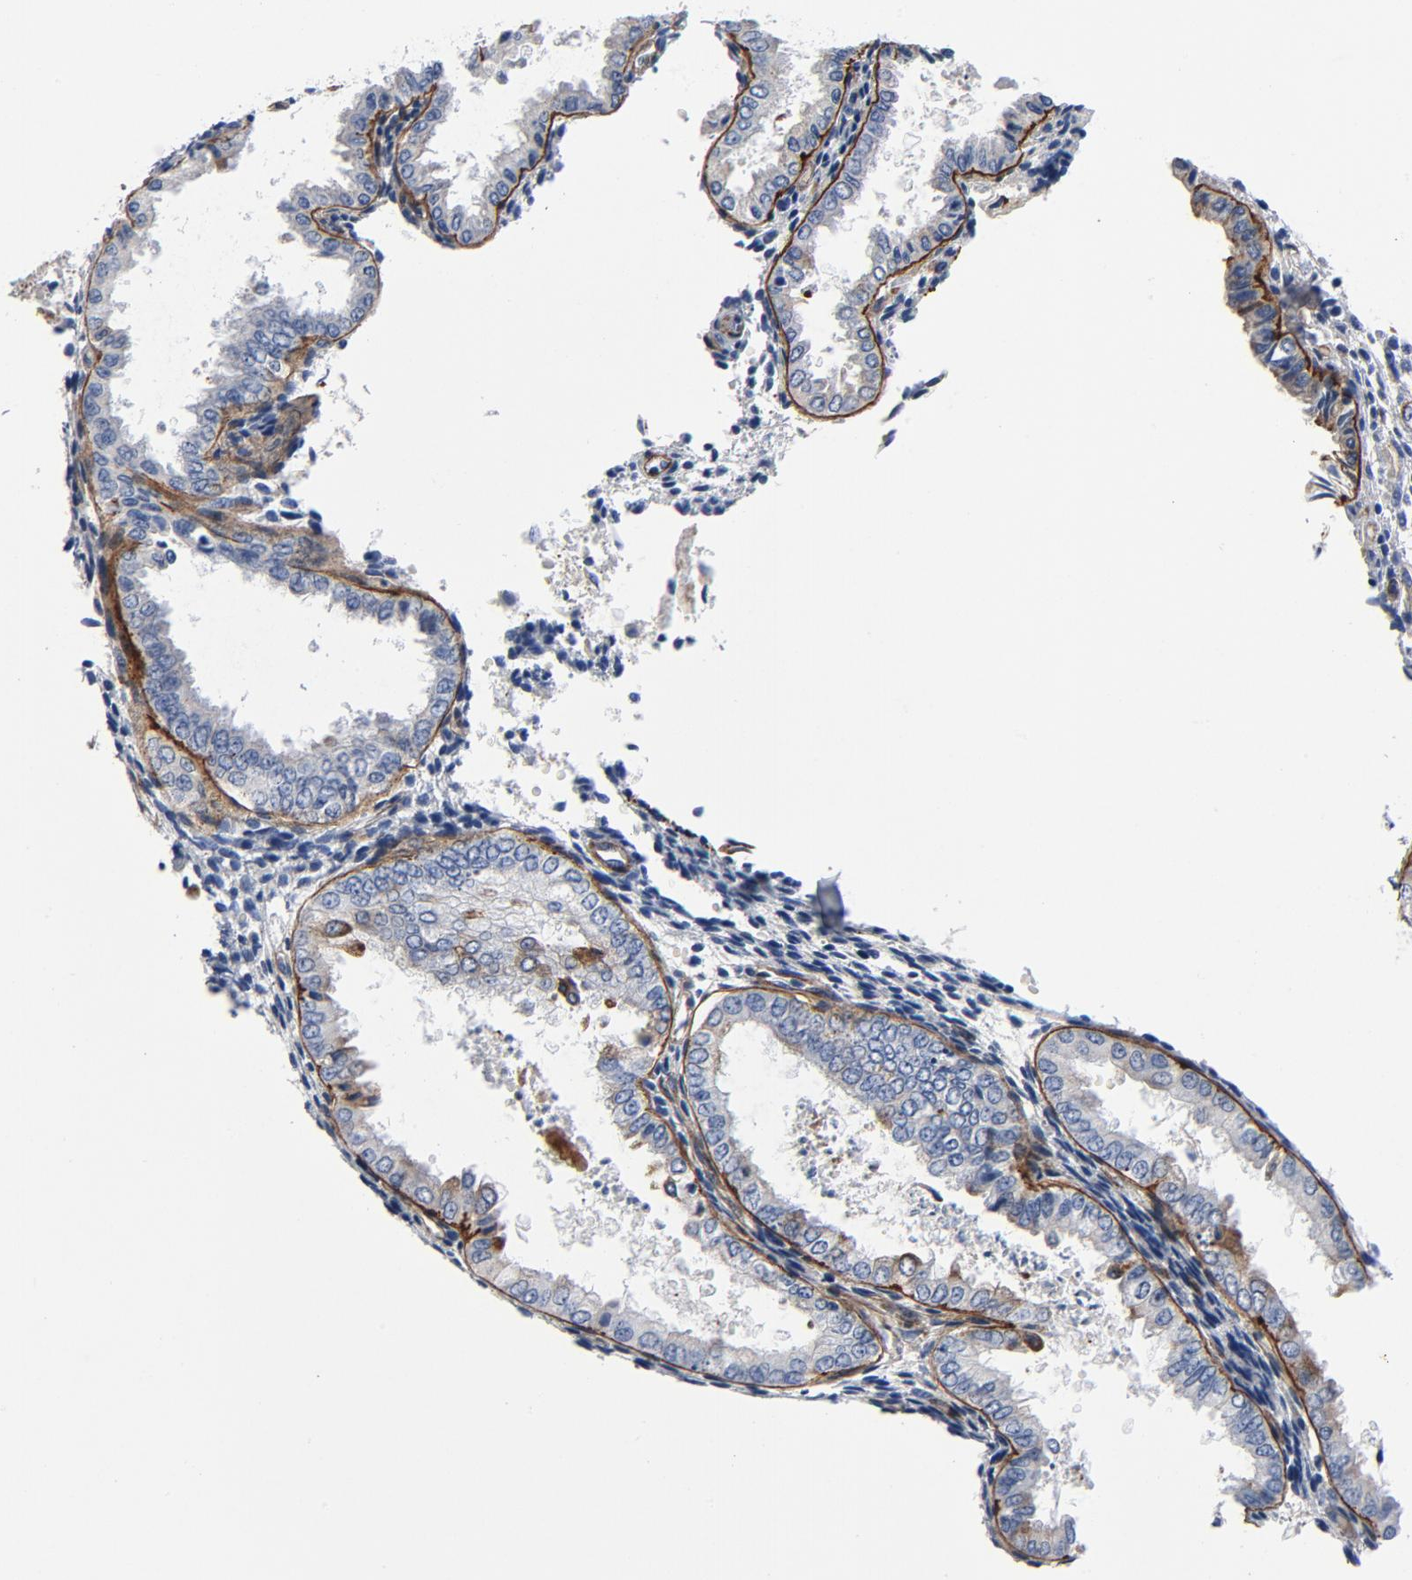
{"staining": {"intensity": "negative", "quantity": "none", "location": "none"}, "tissue": "endometrium", "cell_type": "Cells in endometrial stroma", "image_type": "normal", "snomed": [{"axis": "morphology", "description": "Normal tissue, NOS"}, {"axis": "topography", "description": "Endometrium"}], "caption": "Cells in endometrial stroma are negative for protein expression in unremarkable human endometrium. (DAB immunohistochemistry with hematoxylin counter stain).", "gene": "LAMC1", "patient": {"sex": "female", "age": 33}}